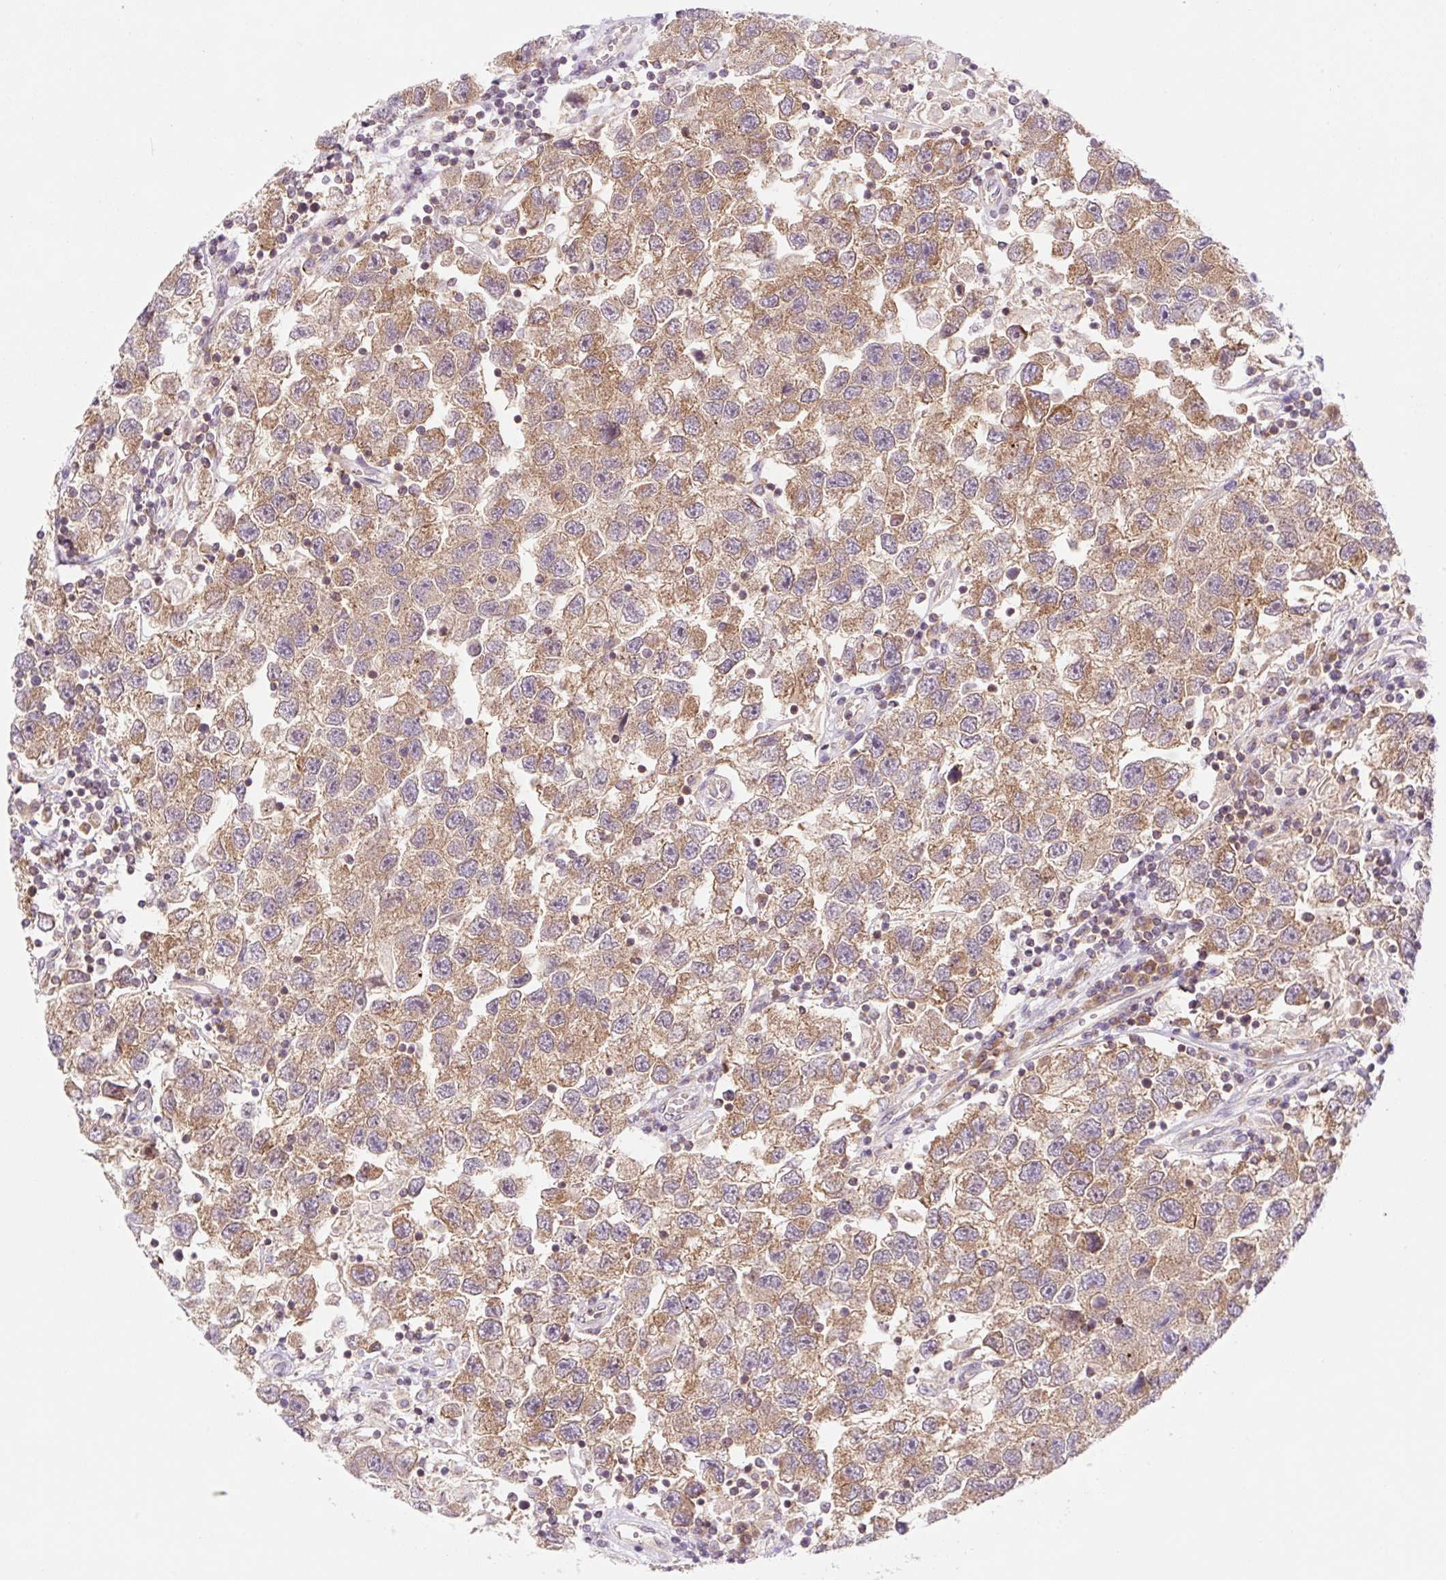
{"staining": {"intensity": "moderate", "quantity": ">75%", "location": "cytoplasmic/membranous"}, "tissue": "testis cancer", "cell_type": "Tumor cells", "image_type": "cancer", "snomed": [{"axis": "morphology", "description": "Seminoma, NOS"}, {"axis": "topography", "description": "Testis"}], "caption": "Immunohistochemistry of seminoma (testis) exhibits medium levels of moderate cytoplasmic/membranous expression in about >75% of tumor cells.", "gene": "VPS4A", "patient": {"sex": "male", "age": 26}}